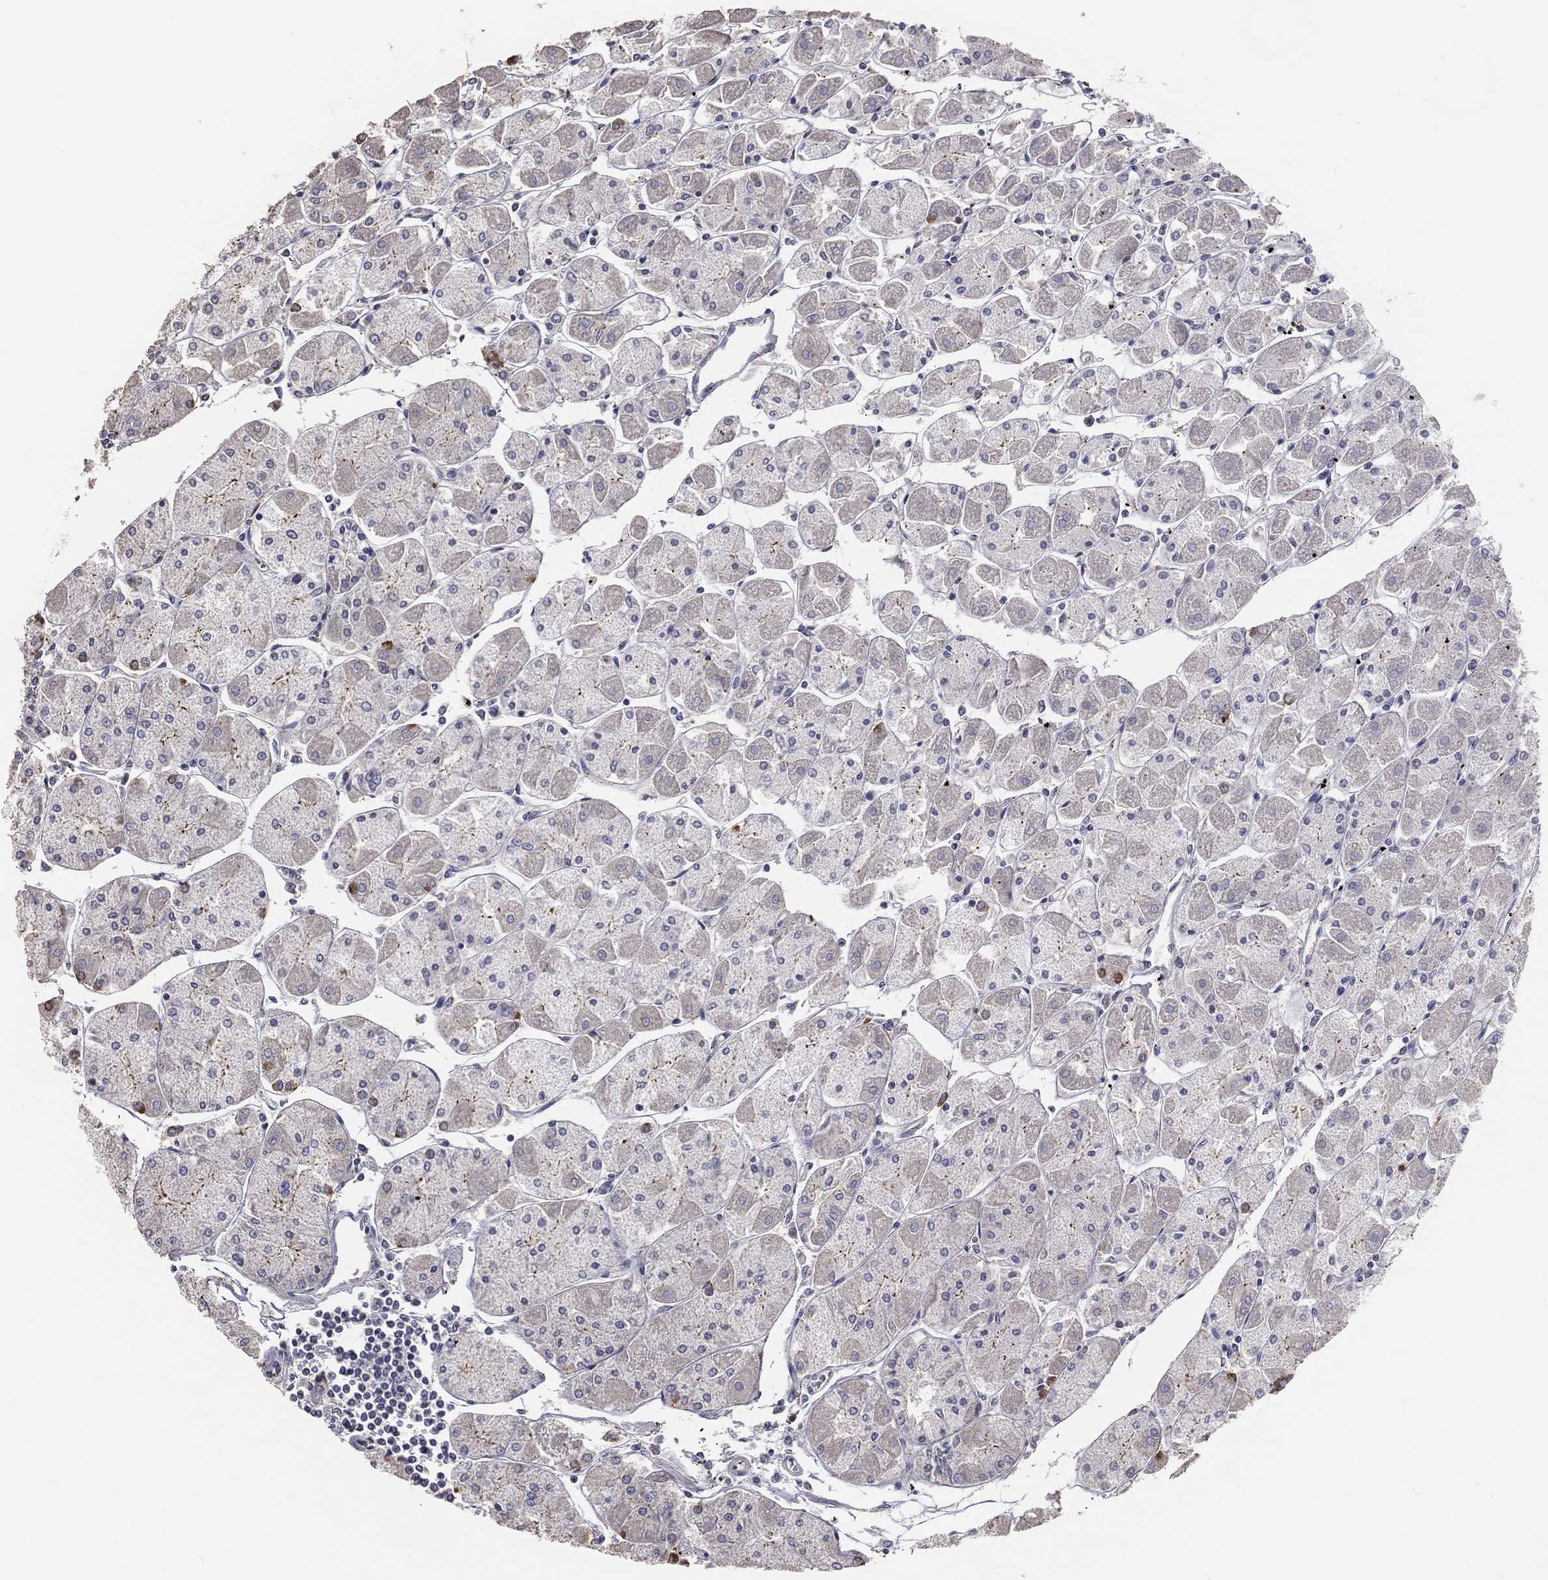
{"staining": {"intensity": "negative", "quantity": "none", "location": "none"}, "tissue": "stomach", "cell_type": "Glandular cells", "image_type": "normal", "snomed": [{"axis": "morphology", "description": "Normal tissue, NOS"}, {"axis": "topography", "description": "Stomach"}], "caption": "Immunohistochemistry (IHC) micrograph of normal stomach stained for a protein (brown), which shows no positivity in glandular cells.", "gene": "CROCC", "patient": {"sex": "male", "age": 70}}